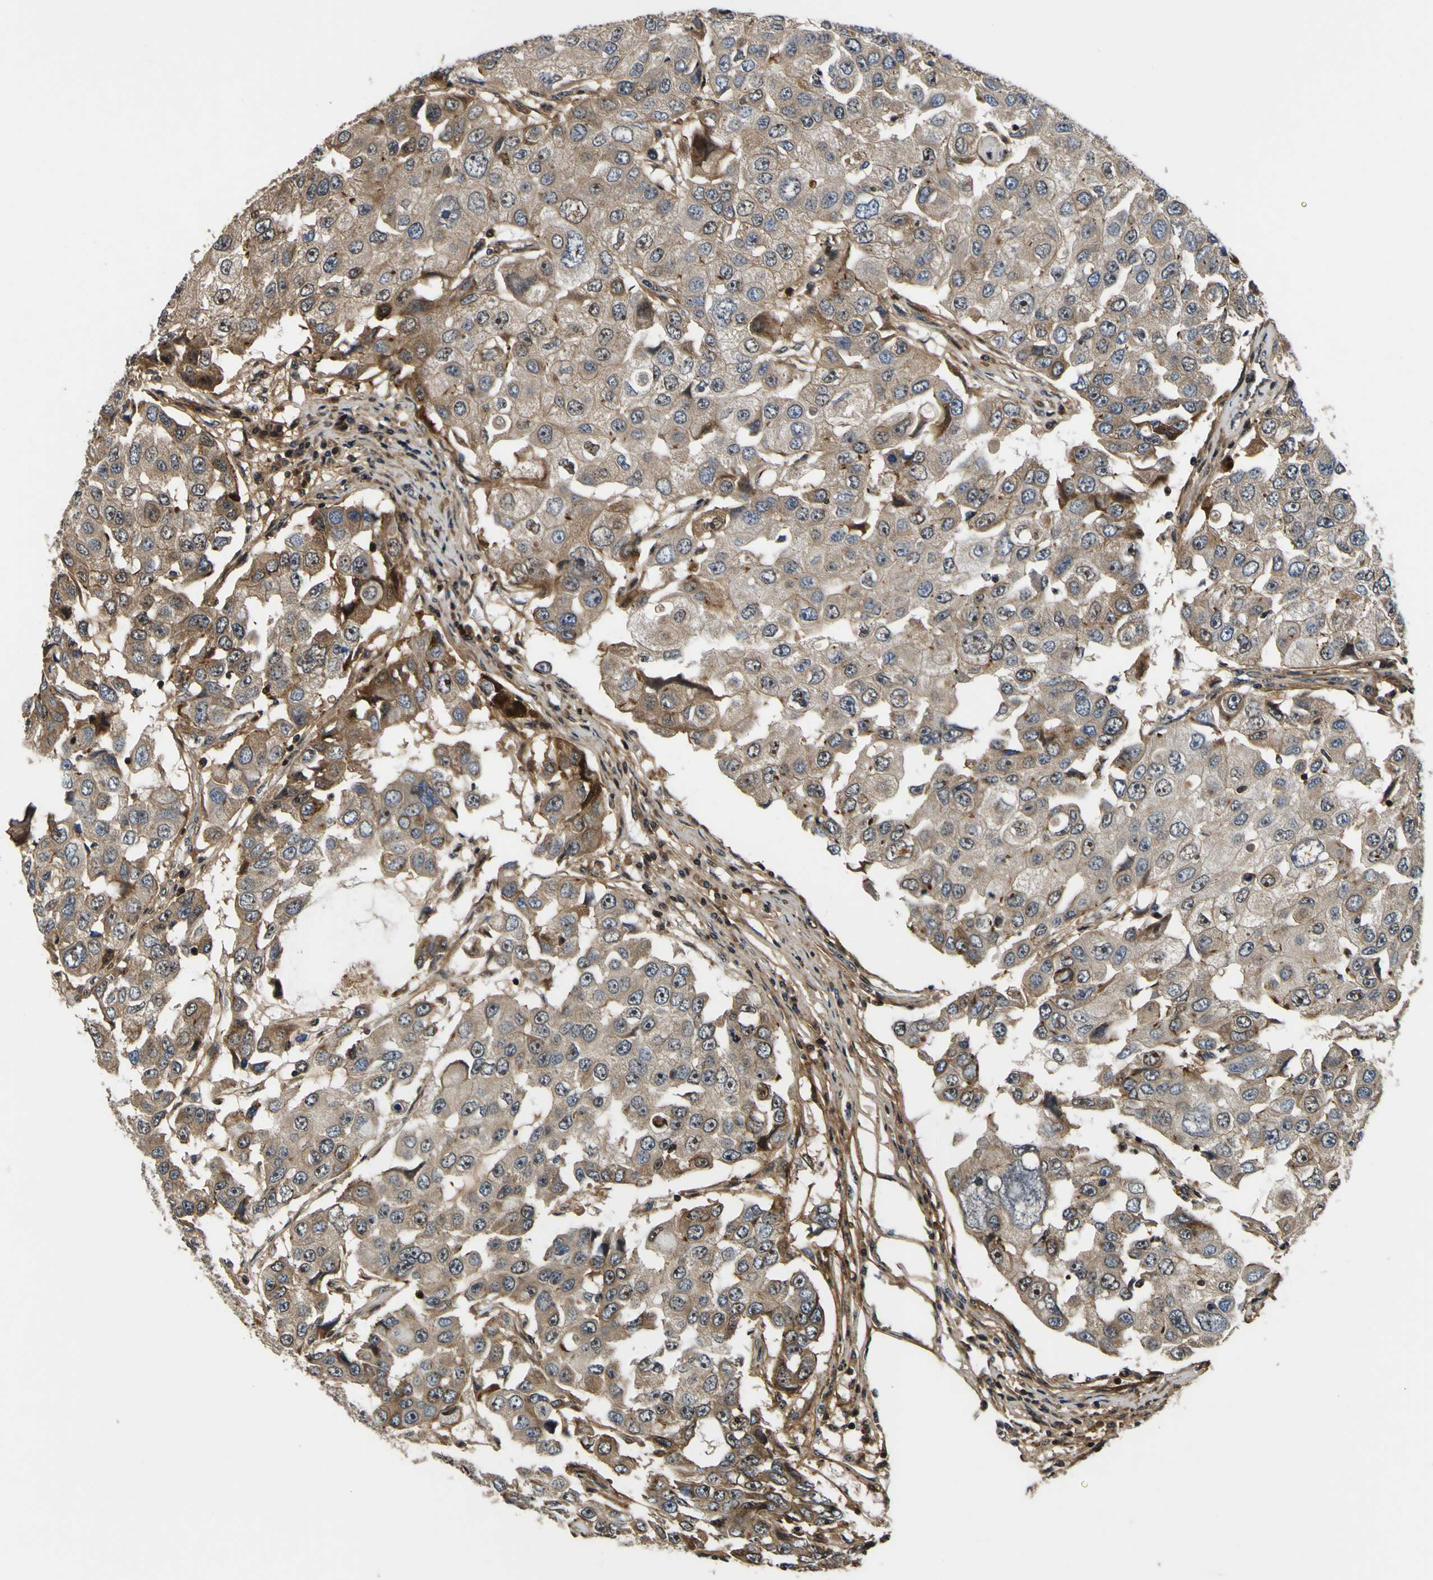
{"staining": {"intensity": "moderate", "quantity": ">75%", "location": "cytoplasmic/membranous,nuclear"}, "tissue": "breast cancer", "cell_type": "Tumor cells", "image_type": "cancer", "snomed": [{"axis": "morphology", "description": "Duct carcinoma"}, {"axis": "topography", "description": "Breast"}], "caption": "The image displays immunohistochemical staining of breast cancer (infiltrating ductal carcinoma). There is moderate cytoplasmic/membranous and nuclear positivity is identified in approximately >75% of tumor cells.", "gene": "LRP4", "patient": {"sex": "female", "age": 27}}